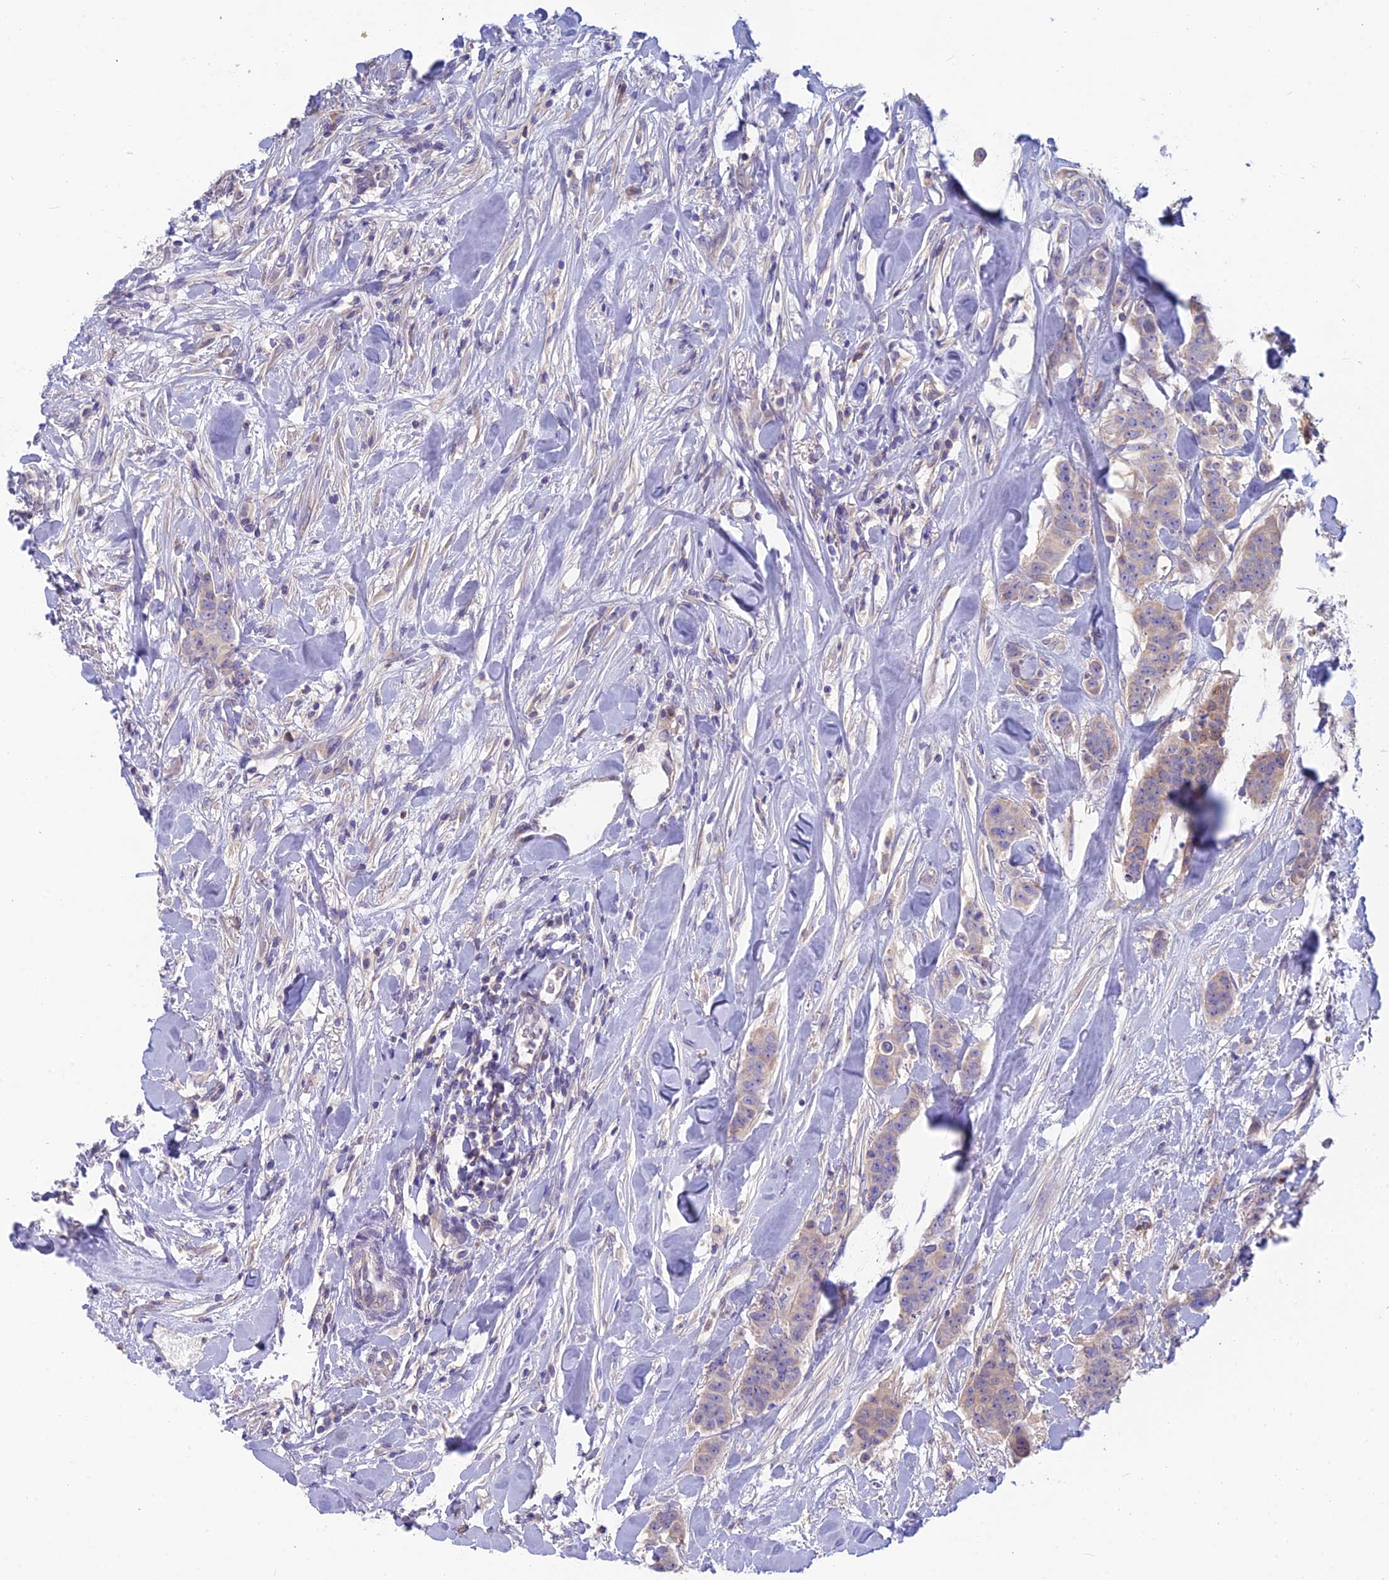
{"staining": {"intensity": "weak", "quantity": "<25%", "location": "cytoplasmic/membranous"}, "tissue": "breast cancer", "cell_type": "Tumor cells", "image_type": "cancer", "snomed": [{"axis": "morphology", "description": "Duct carcinoma"}, {"axis": "topography", "description": "Breast"}], "caption": "There is no significant positivity in tumor cells of breast cancer (intraductal carcinoma).", "gene": "SNAP91", "patient": {"sex": "female", "age": 40}}